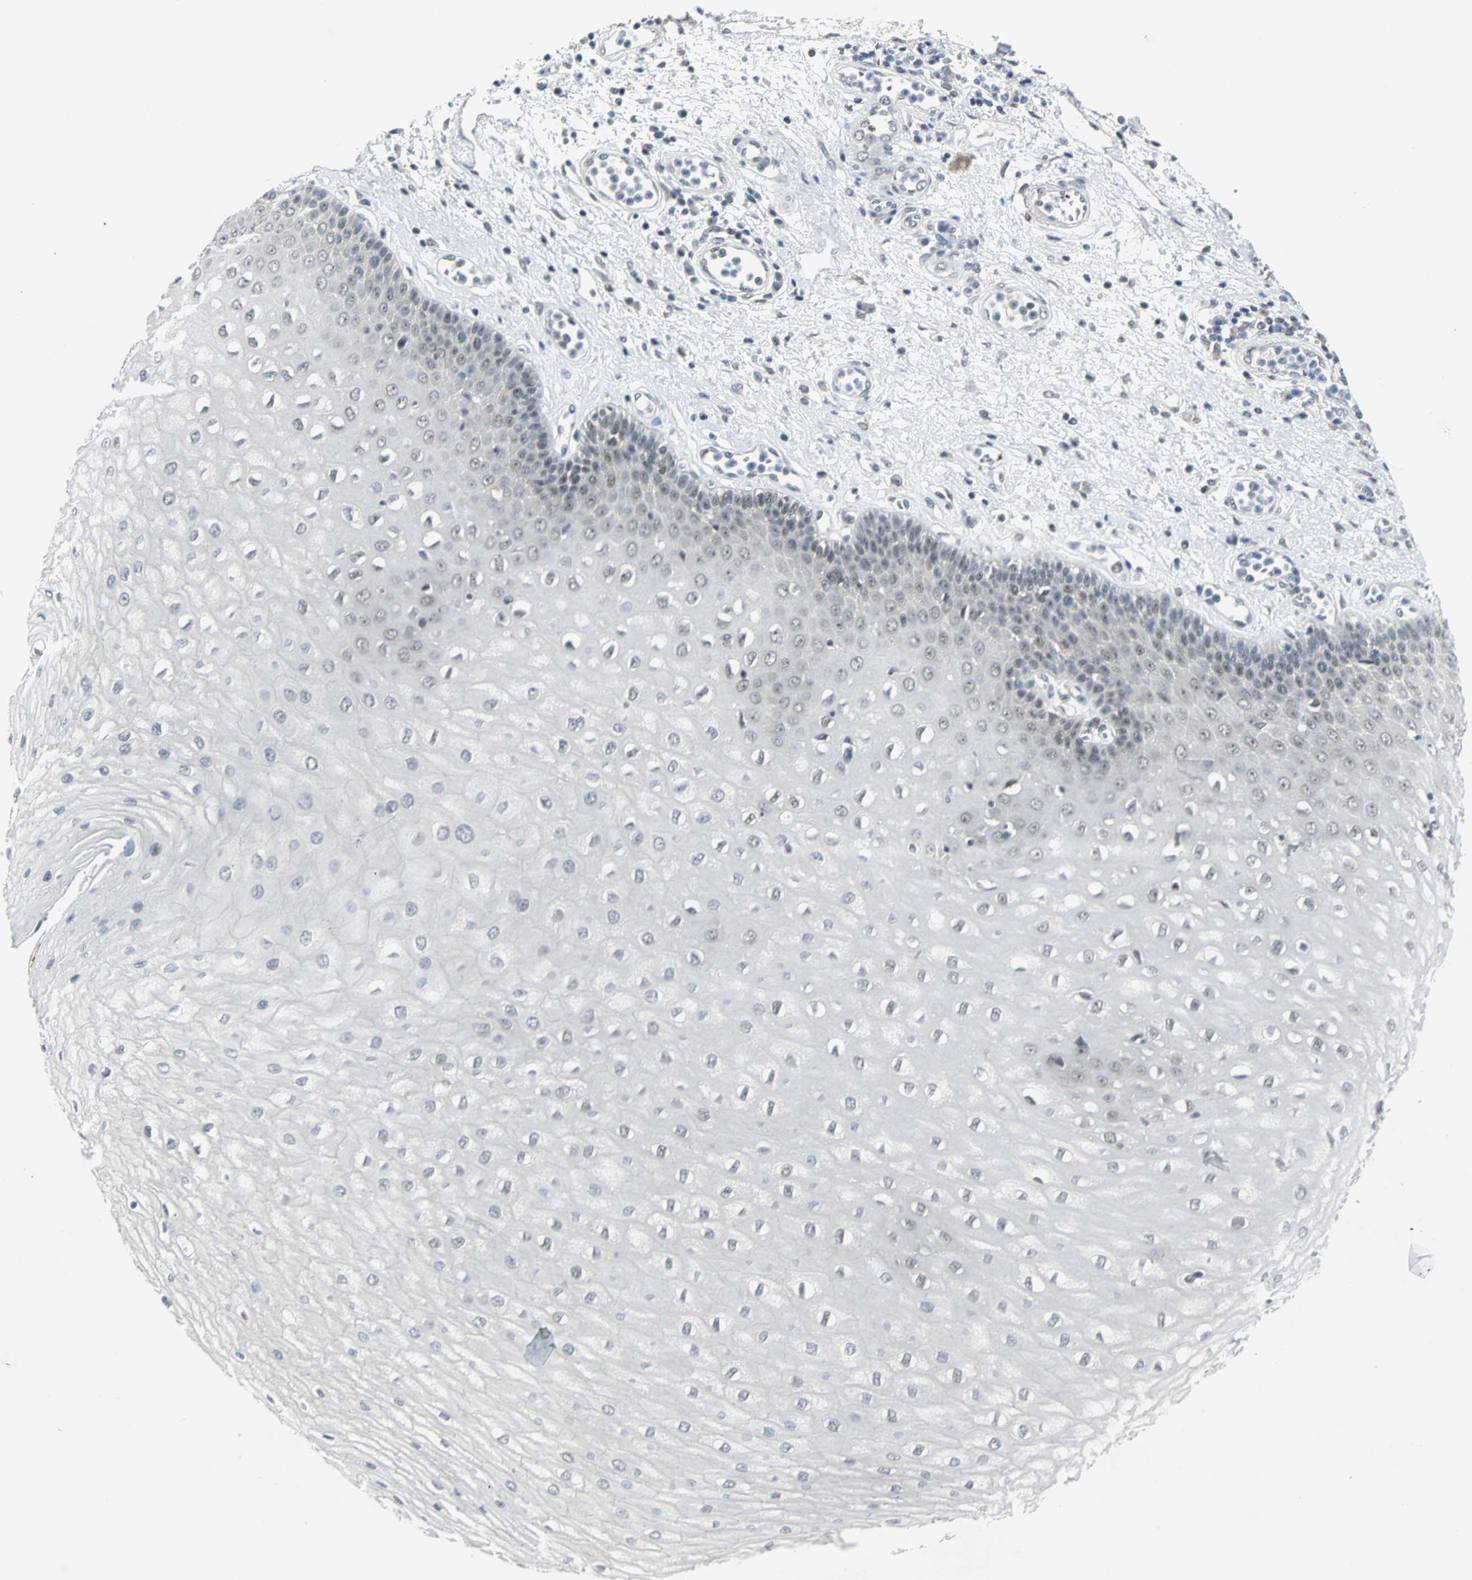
{"staining": {"intensity": "weak", "quantity": "<25%", "location": "nuclear"}, "tissue": "esophagus", "cell_type": "Squamous epithelial cells", "image_type": "normal", "snomed": [{"axis": "morphology", "description": "Normal tissue, NOS"}, {"axis": "morphology", "description": "Squamous cell carcinoma, NOS"}, {"axis": "topography", "description": "Esophagus"}], "caption": "Image shows no significant protein expression in squamous epithelial cells of normal esophagus.", "gene": "GLI3", "patient": {"sex": "male", "age": 65}}